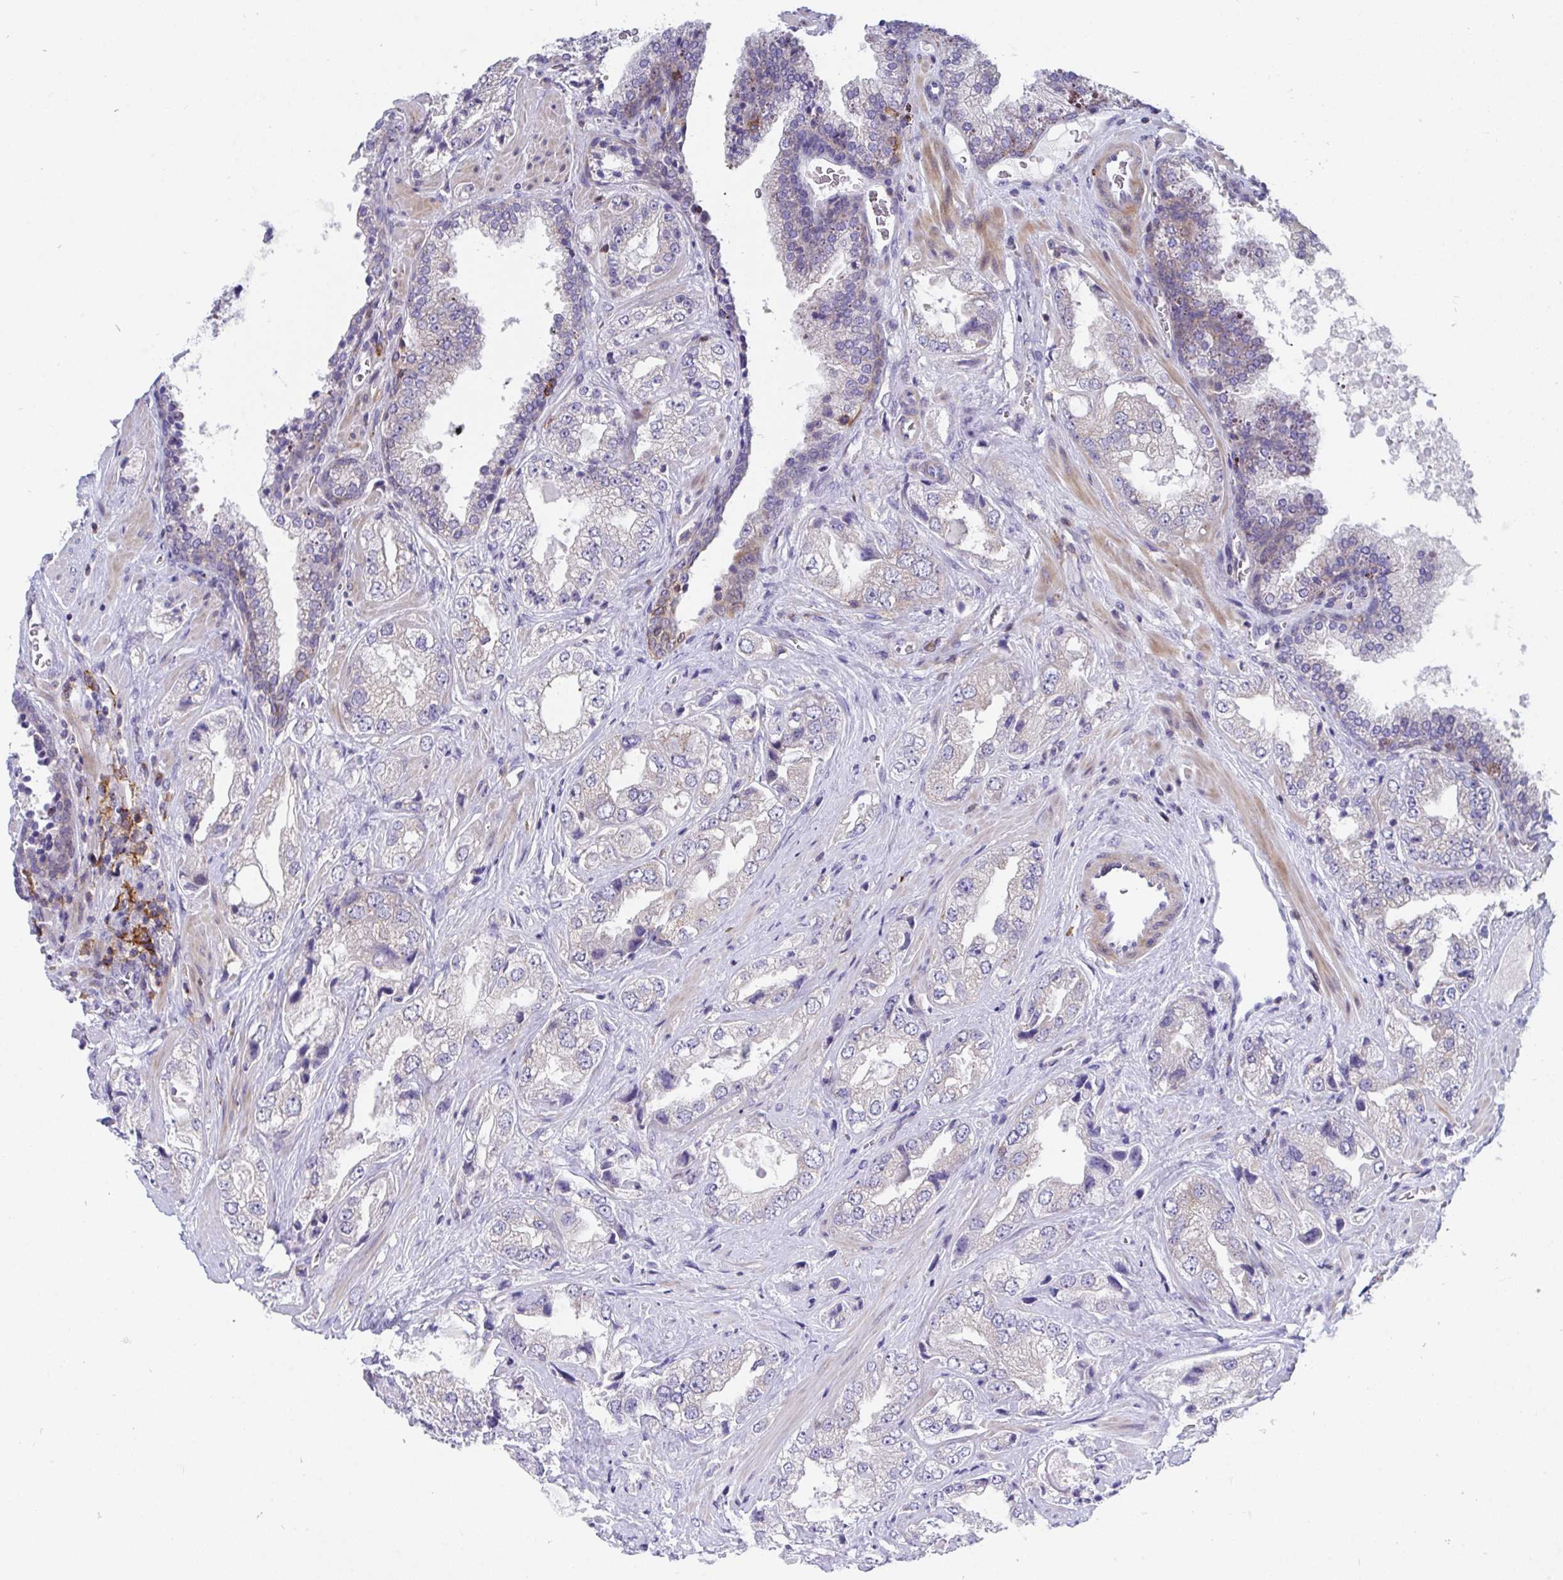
{"staining": {"intensity": "negative", "quantity": "none", "location": "none"}, "tissue": "prostate cancer", "cell_type": "Tumor cells", "image_type": "cancer", "snomed": [{"axis": "morphology", "description": "Adenocarcinoma, High grade"}, {"axis": "topography", "description": "Prostate"}], "caption": "An image of human adenocarcinoma (high-grade) (prostate) is negative for staining in tumor cells.", "gene": "FRMD3", "patient": {"sex": "male", "age": 67}}